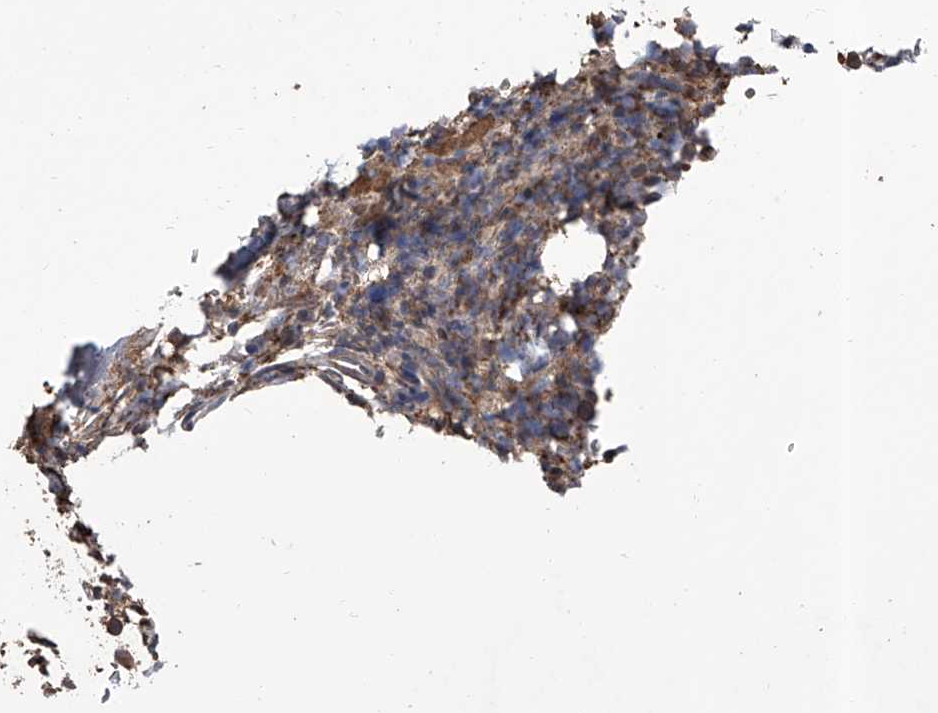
{"staining": {"intensity": "moderate", "quantity": "25%-75%", "location": "cytoplasmic/membranous"}, "tissue": "bone marrow", "cell_type": "Hematopoietic cells", "image_type": "normal", "snomed": [{"axis": "morphology", "description": "Normal tissue, NOS"}, {"axis": "topography", "description": "Bone marrow"}], "caption": "Protein analysis of unremarkable bone marrow exhibits moderate cytoplasmic/membranous positivity in about 25%-75% of hematopoietic cells.", "gene": "GPT", "patient": {"sex": "male", "age": 58}}